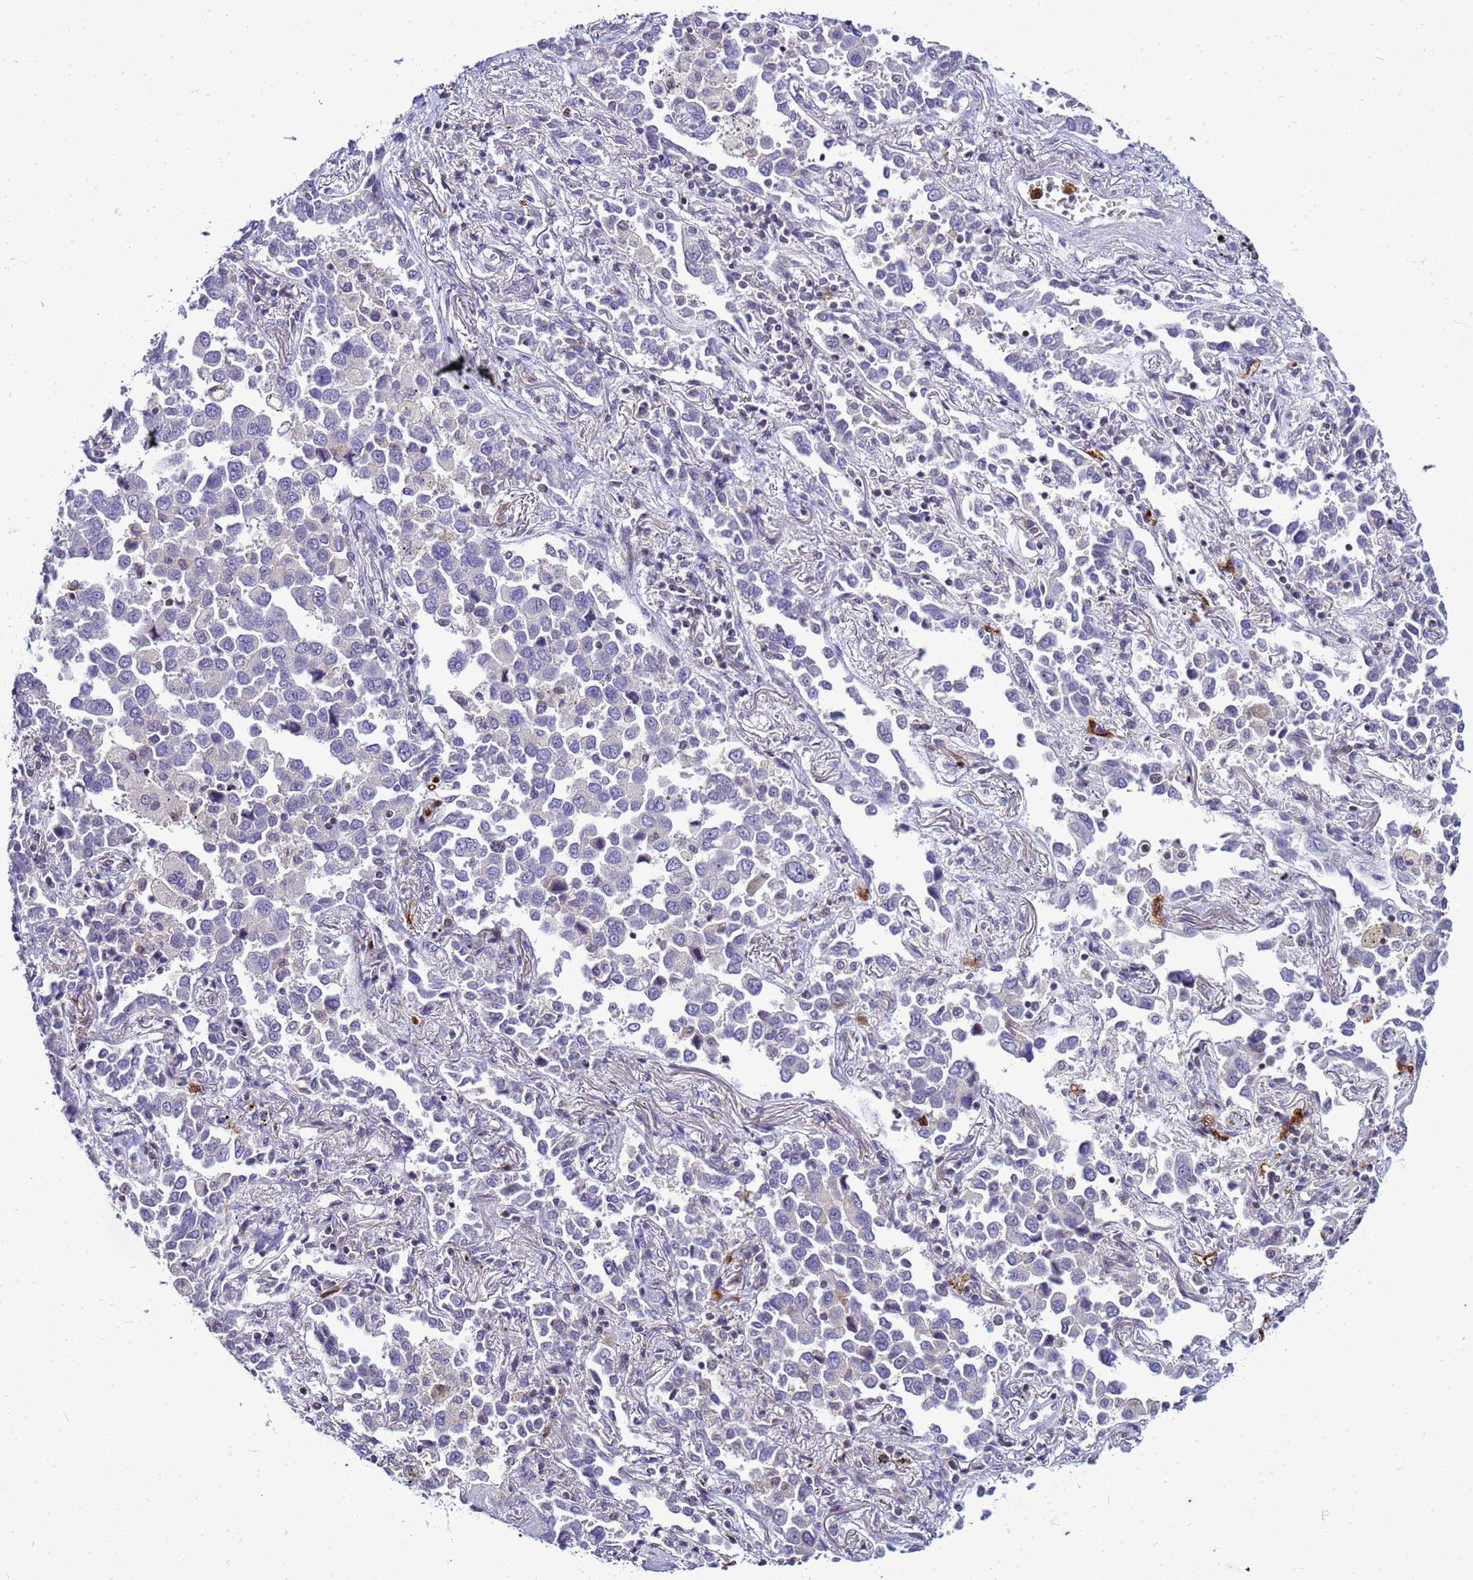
{"staining": {"intensity": "negative", "quantity": "none", "location": "none"}, "tissue": "lung cancer", "cell_type": "Tumor cells", "image_type": "cancer", "snomed": [{"axis": "morphology", "description": "Adenocarcinoma, NOS"}, {"axis": "topography", "description": "Lung"}], "caption": "IHC image of neoplastic tissue: lung adenocarcinoma stained with DAB (3,3'-diaminobenzidine) demonstrates no significant protein positivity in tumor cells. (DAB IHC visualized using brightfield microscopy, high magnification).", "gene": "VPS4B", "patient": {"sex": "male", "age": 67}}